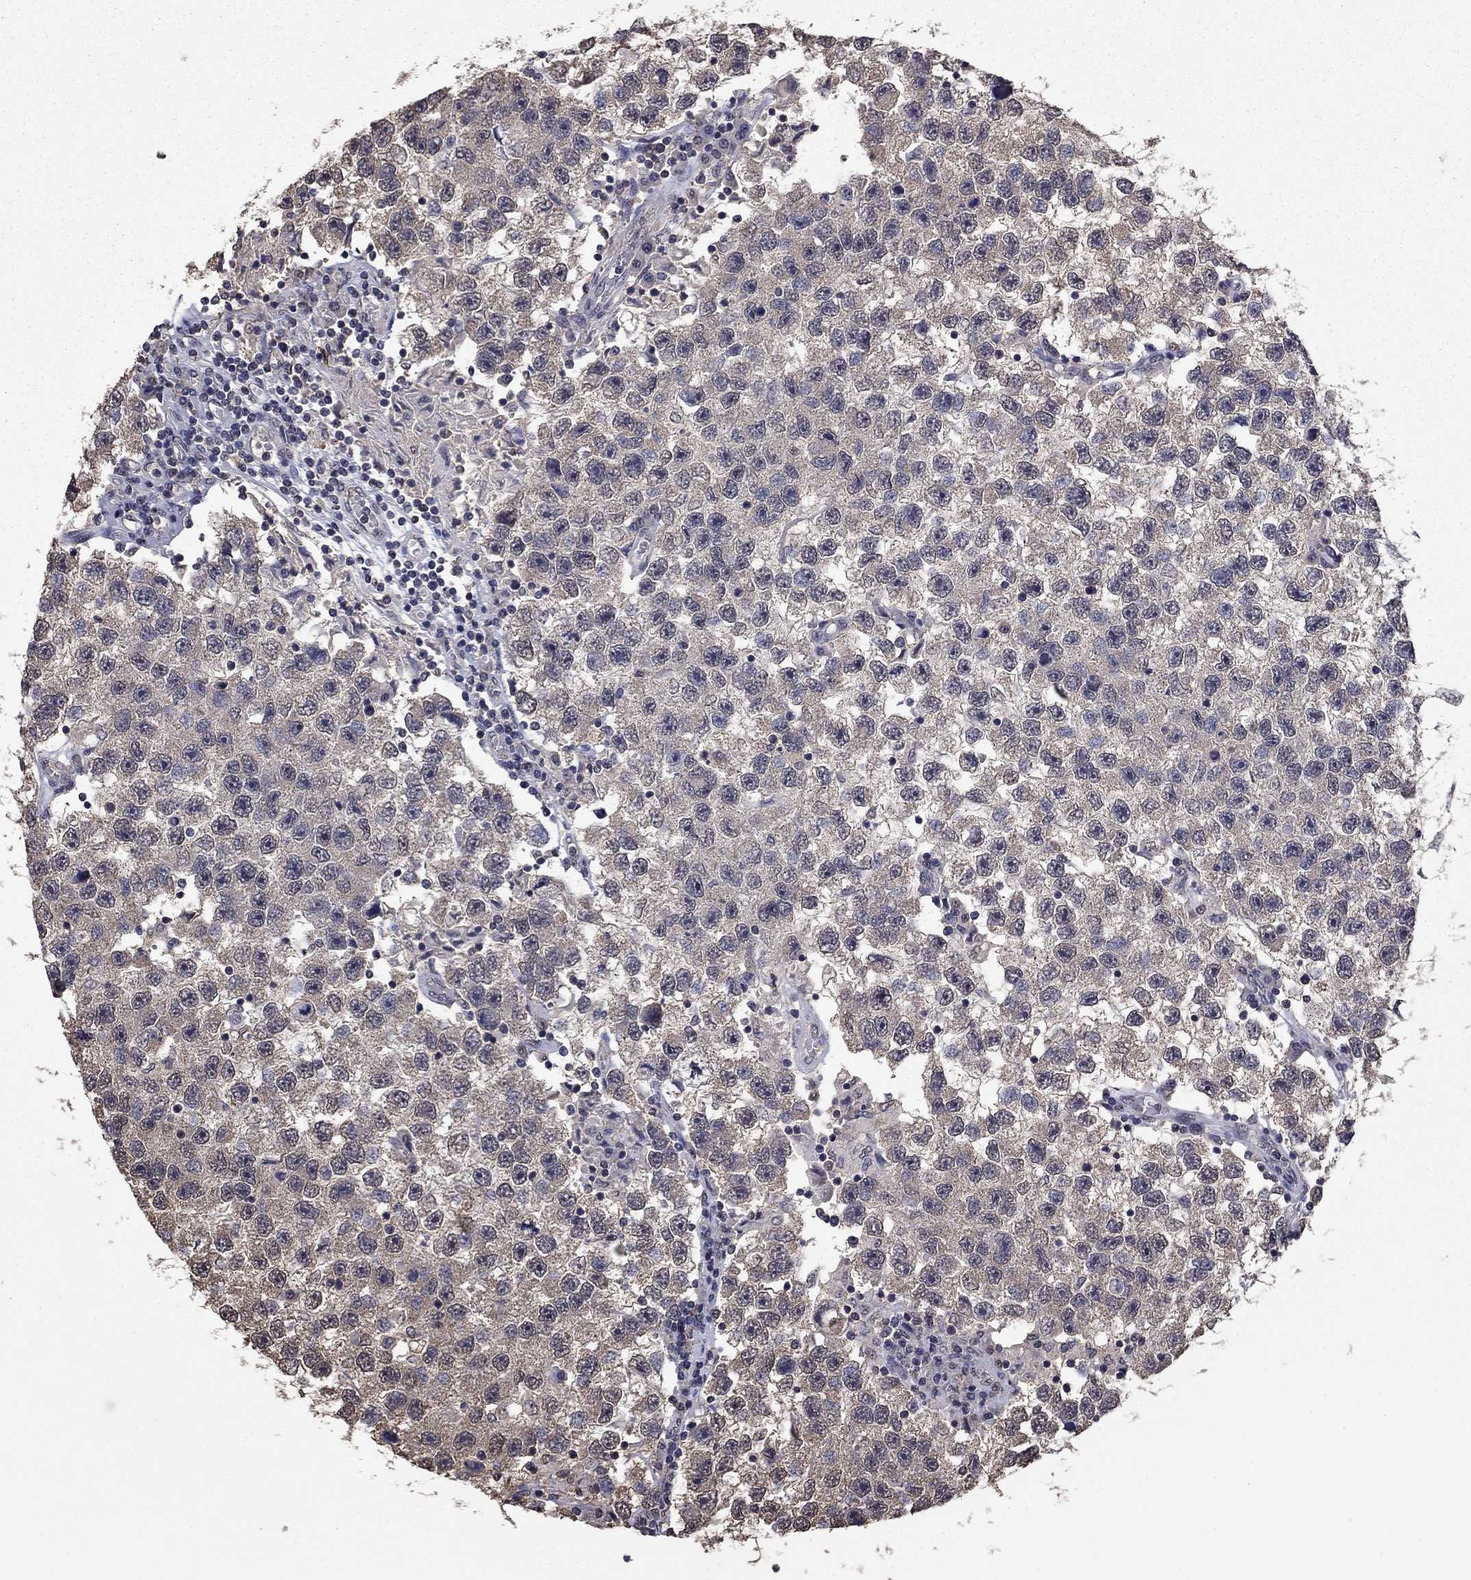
{"staining": {"intensity": "negative", "quantity": "none", "location": "none"}, "tissue": "testis cancer", "cell_type": "Tumor cells", "image_type": "cancer", "snomed": [{"axis": "morphology", "description": "Seminoma, NOS"}, {"axis": "topography", "description": "Testis"}], "caption": "Seminoma (testis) was stained to show a protein in brown. There is no significant staining in tumor cells.", "gene": "MFAP3L", "patient": {"sex": "male", "age": 26}}